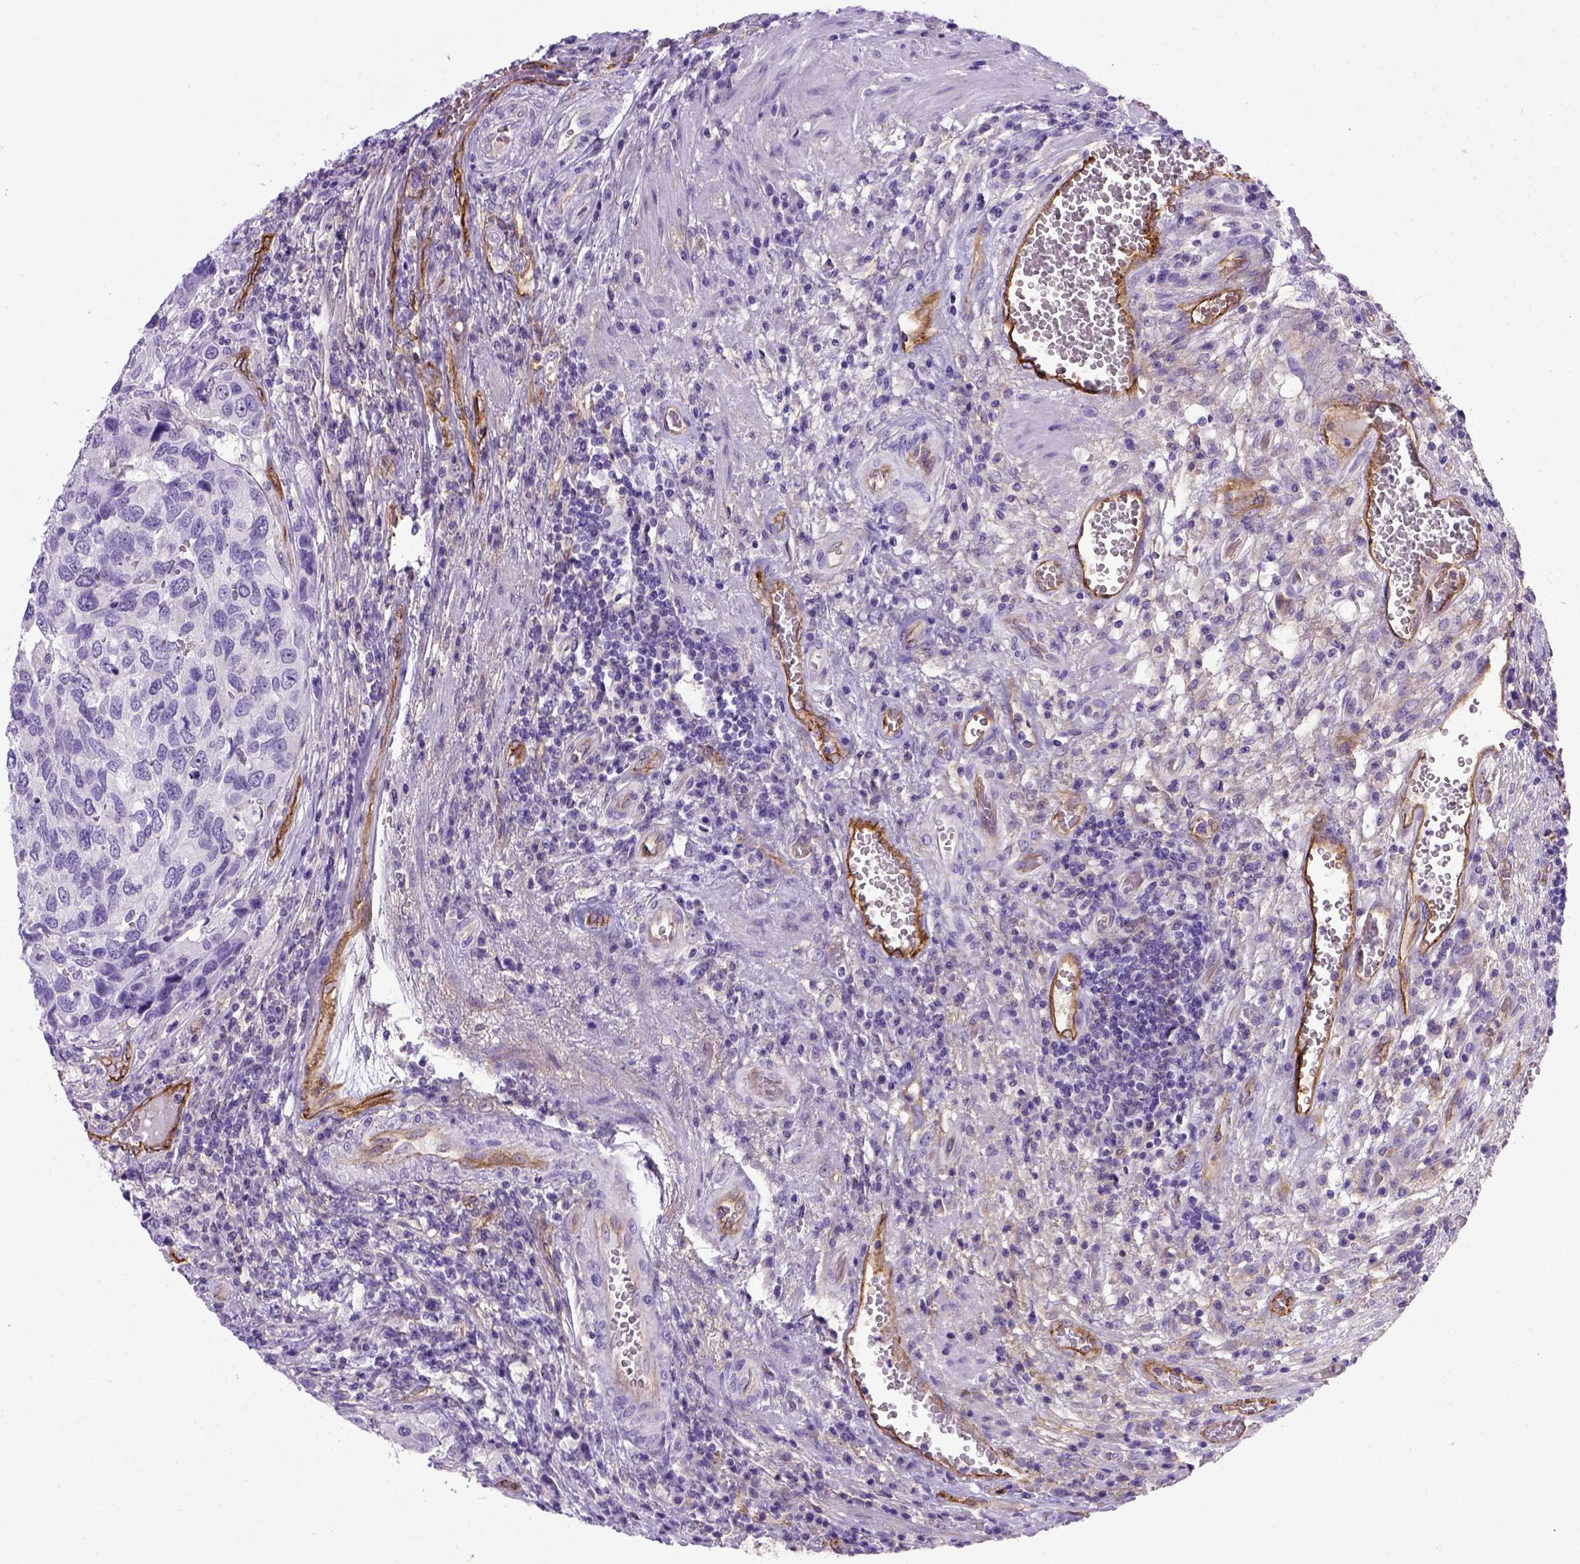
{"staining": {"intensity": "negative", "quantity": "none", "location": "none"}, "tissue": "urothelial cancer", "cell_type": "Tumor cells", "image_type": "cancer", "snomed": [{"axis": "morphology", "description": "Urothelial carcinoma, High grade"}, {"axis": "topography", "description": "Urinary bladder"}], "caption": "Tumor cells show no significant expression in urothelial carcinoma (high-grade).", "gene": "ENG", "patient": {"sex": "male", "age": 60}}